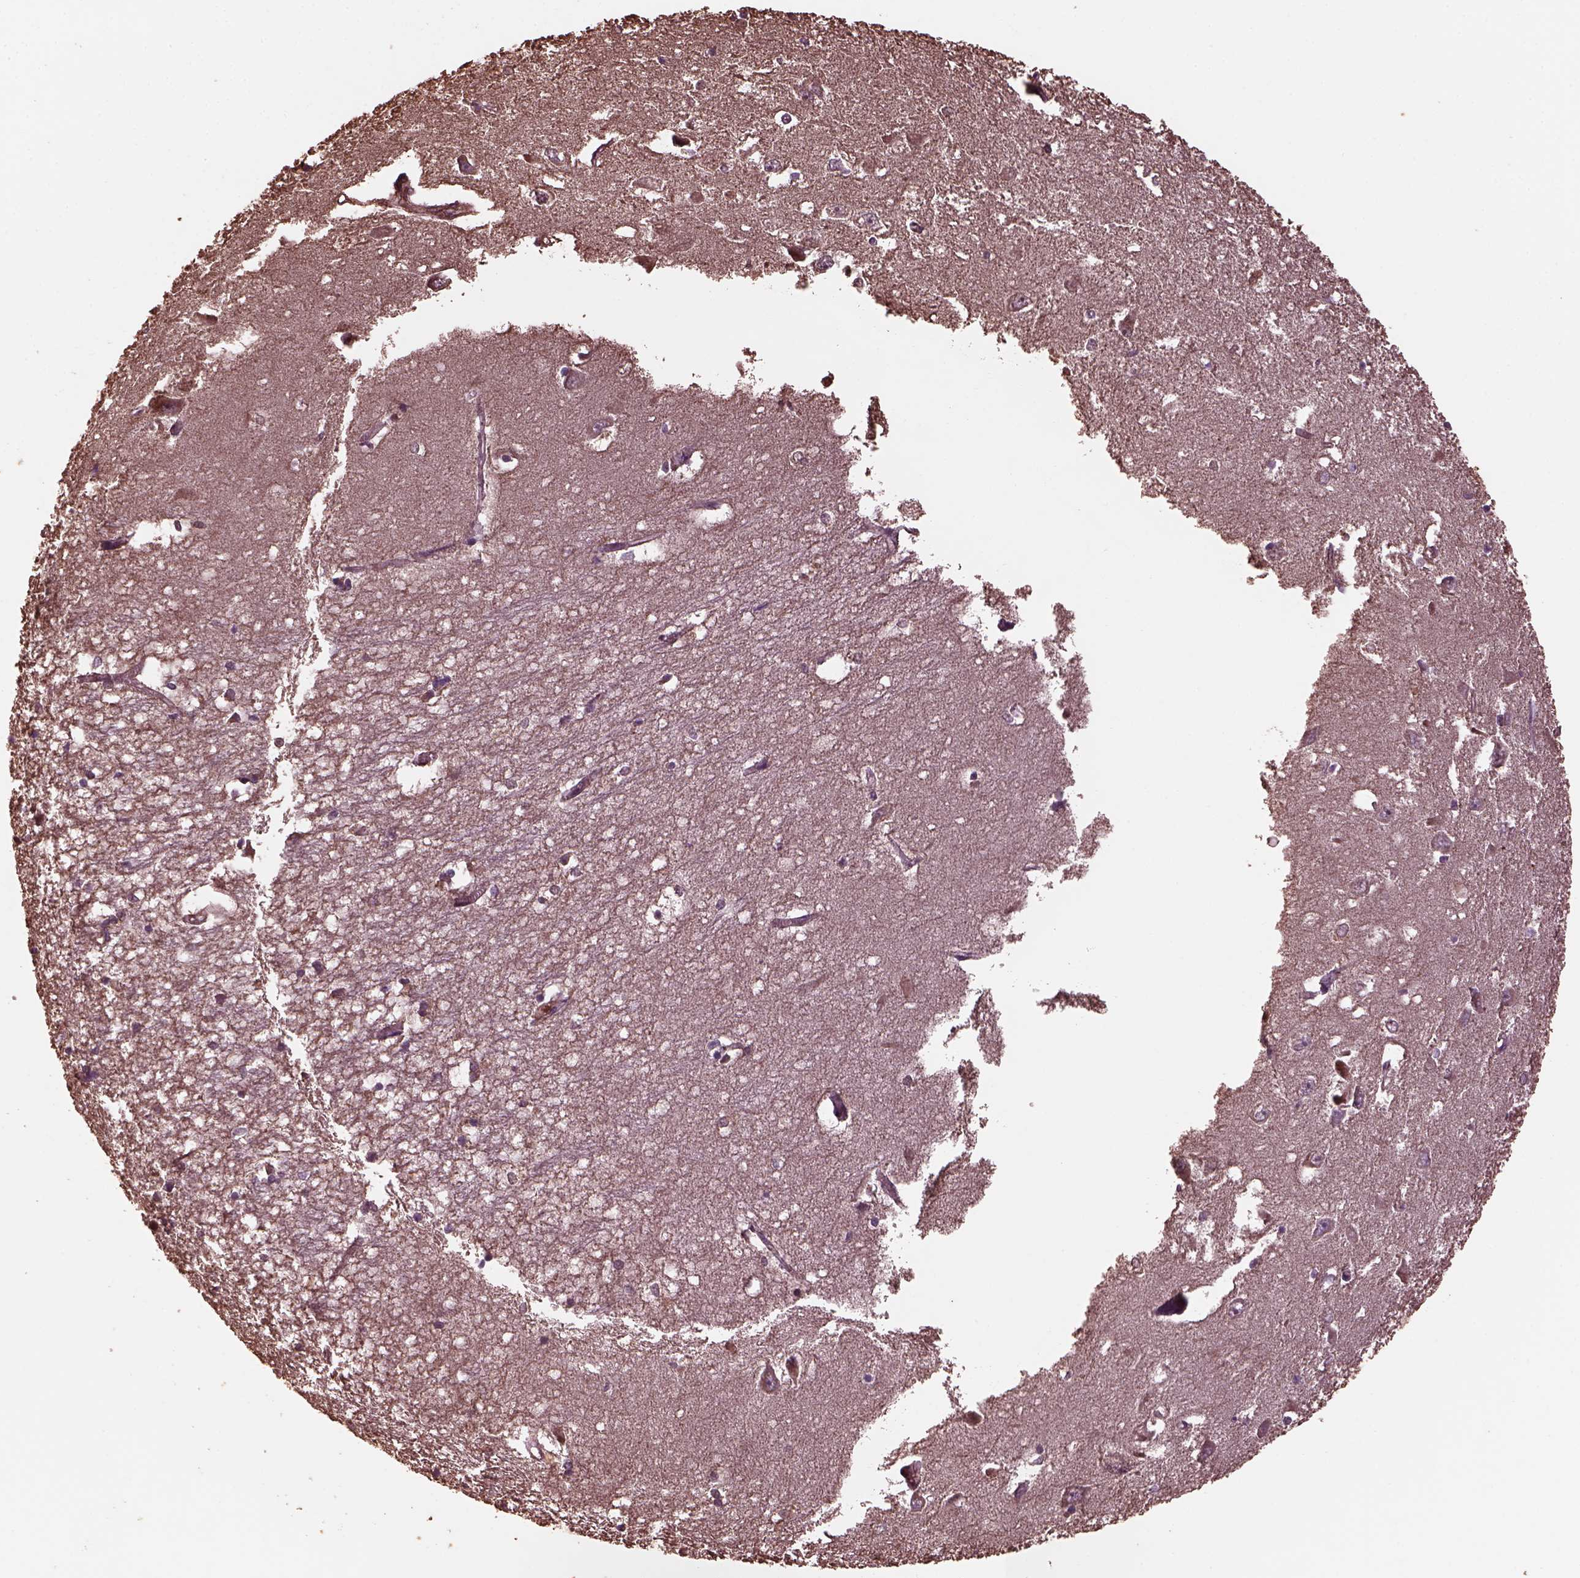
{"staining": {"intensity": "negative", "quantity": "none", "location": "none"}, "tissue": "hippocampus", "cell_type": "Glial cells", "image_type": "normal", "snomed": [{"axis": "morphology", "description": "Normal tissue, NOS"}, {"axis": "topography", "description": "Lateral ventricle wall"}, {"axis": "topography", "description": "Hippocampus"}], "caption": "DAB immunohistochemical staining of normal hippocampus reveals no significant positivity in glial cells.", "gene": "GTPBP1", "patient": {"sex": "female", "age": 63}}